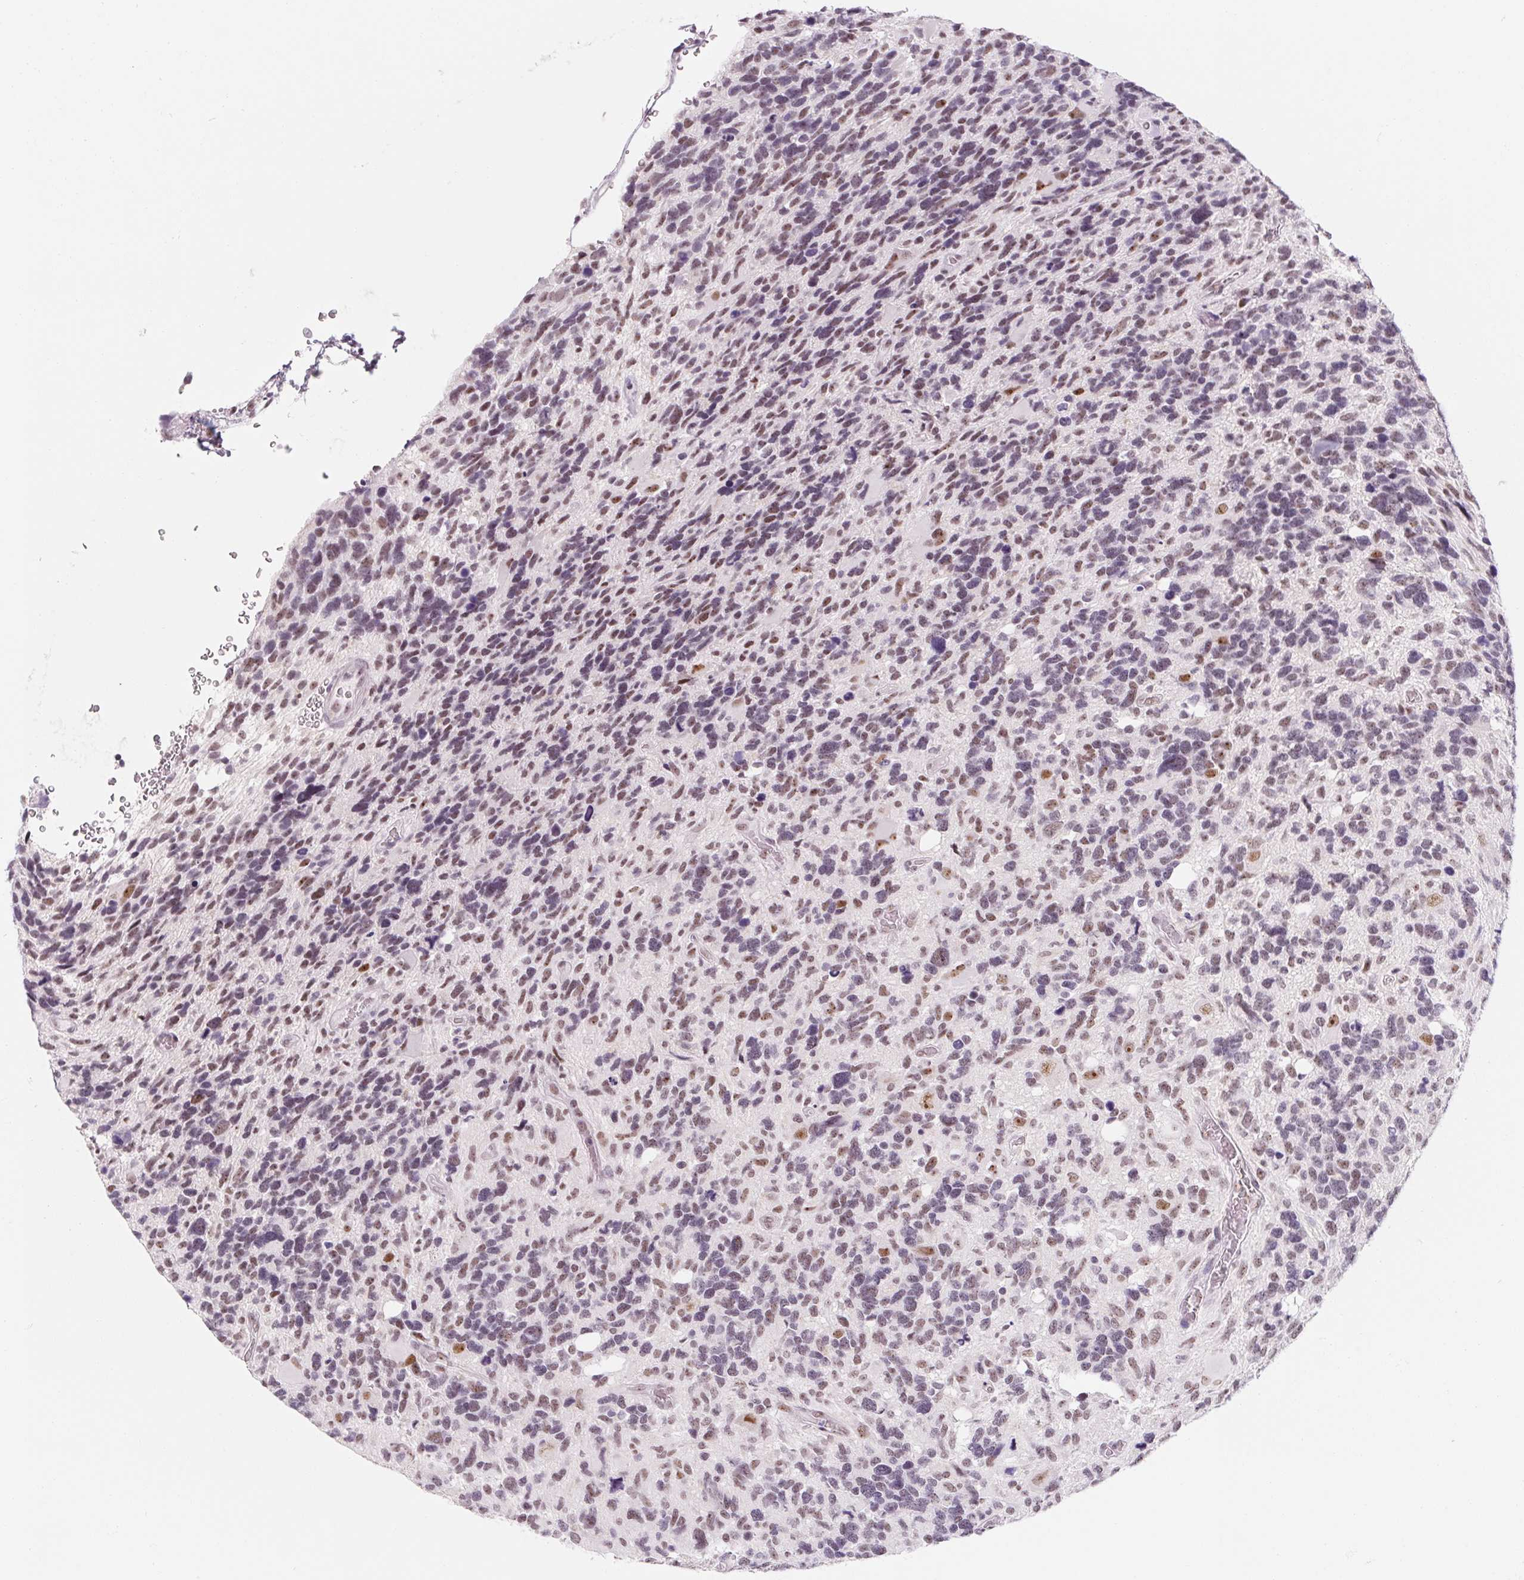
{"staining": {"intensity": "weak", "quantity": "25%-75%", "location": "nuclear"}, "tissue": "glioma", "cell_type": "Tumor cells", "image_type": "cancer", "snomed": [{"axis": "morphology", "description": "Glioma, malignant, High grade"}, {"axis": "topography", "description": "Brain"}], "caption": "Glioma was stained to show a protein in brown. There is low levels of weak nuclear positivity in about 25%-75% of tumor cells. The staining was performed using DAB (3,3'-diaminobenzidine) to visualize the protein expression in brown, while the nuclei were stained in blue with hematoxylin (Magnification: 20x).", "gene": "ZIC4", "patient": {"sex": "male", "age": 49}}